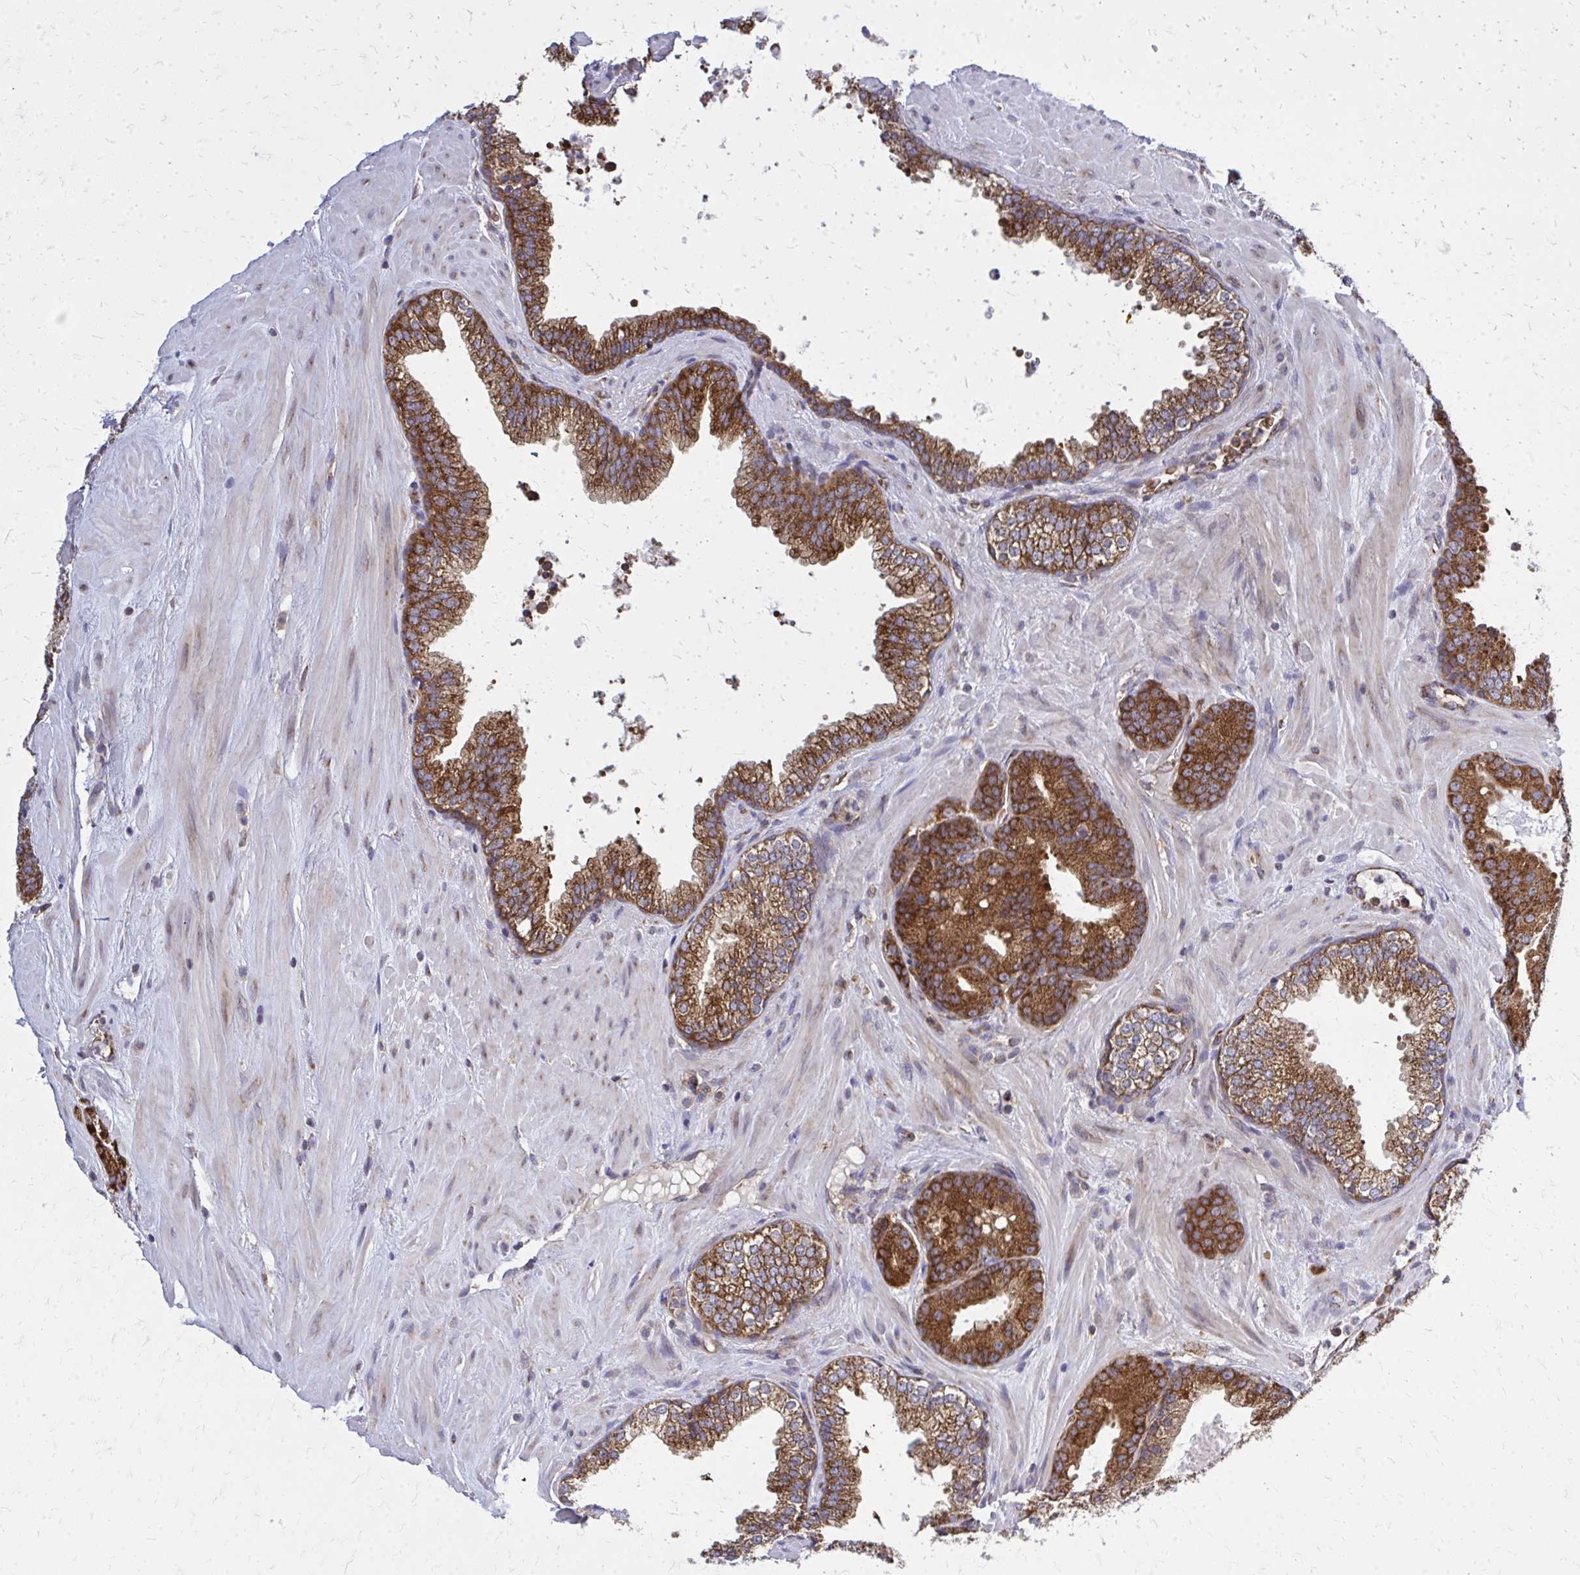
{"staining": {"intensity": "strong", "quantity": ">75%", "location": "cytoplasmic/membranous"}, "tissue": "prostate cancer", "cell_type": "Tumor cells", "image_type": "cancer", "snomed": [{"axis": "morphology", "description": "Adenocarcinoma, High grade"}, {"axis": "topography", "description": "Prostate"}], "caption": "High-magnification brightfield microscopy of prostate cancer stained with DAB (brown) and counterstained with hematoxylin (blue). tumor cells exhibit strong cytoplasmic/membranous positivity is seen in approximately>75% of cells.", "gene": "PDK4", "patient": {"sex": "male", "age": 65}}